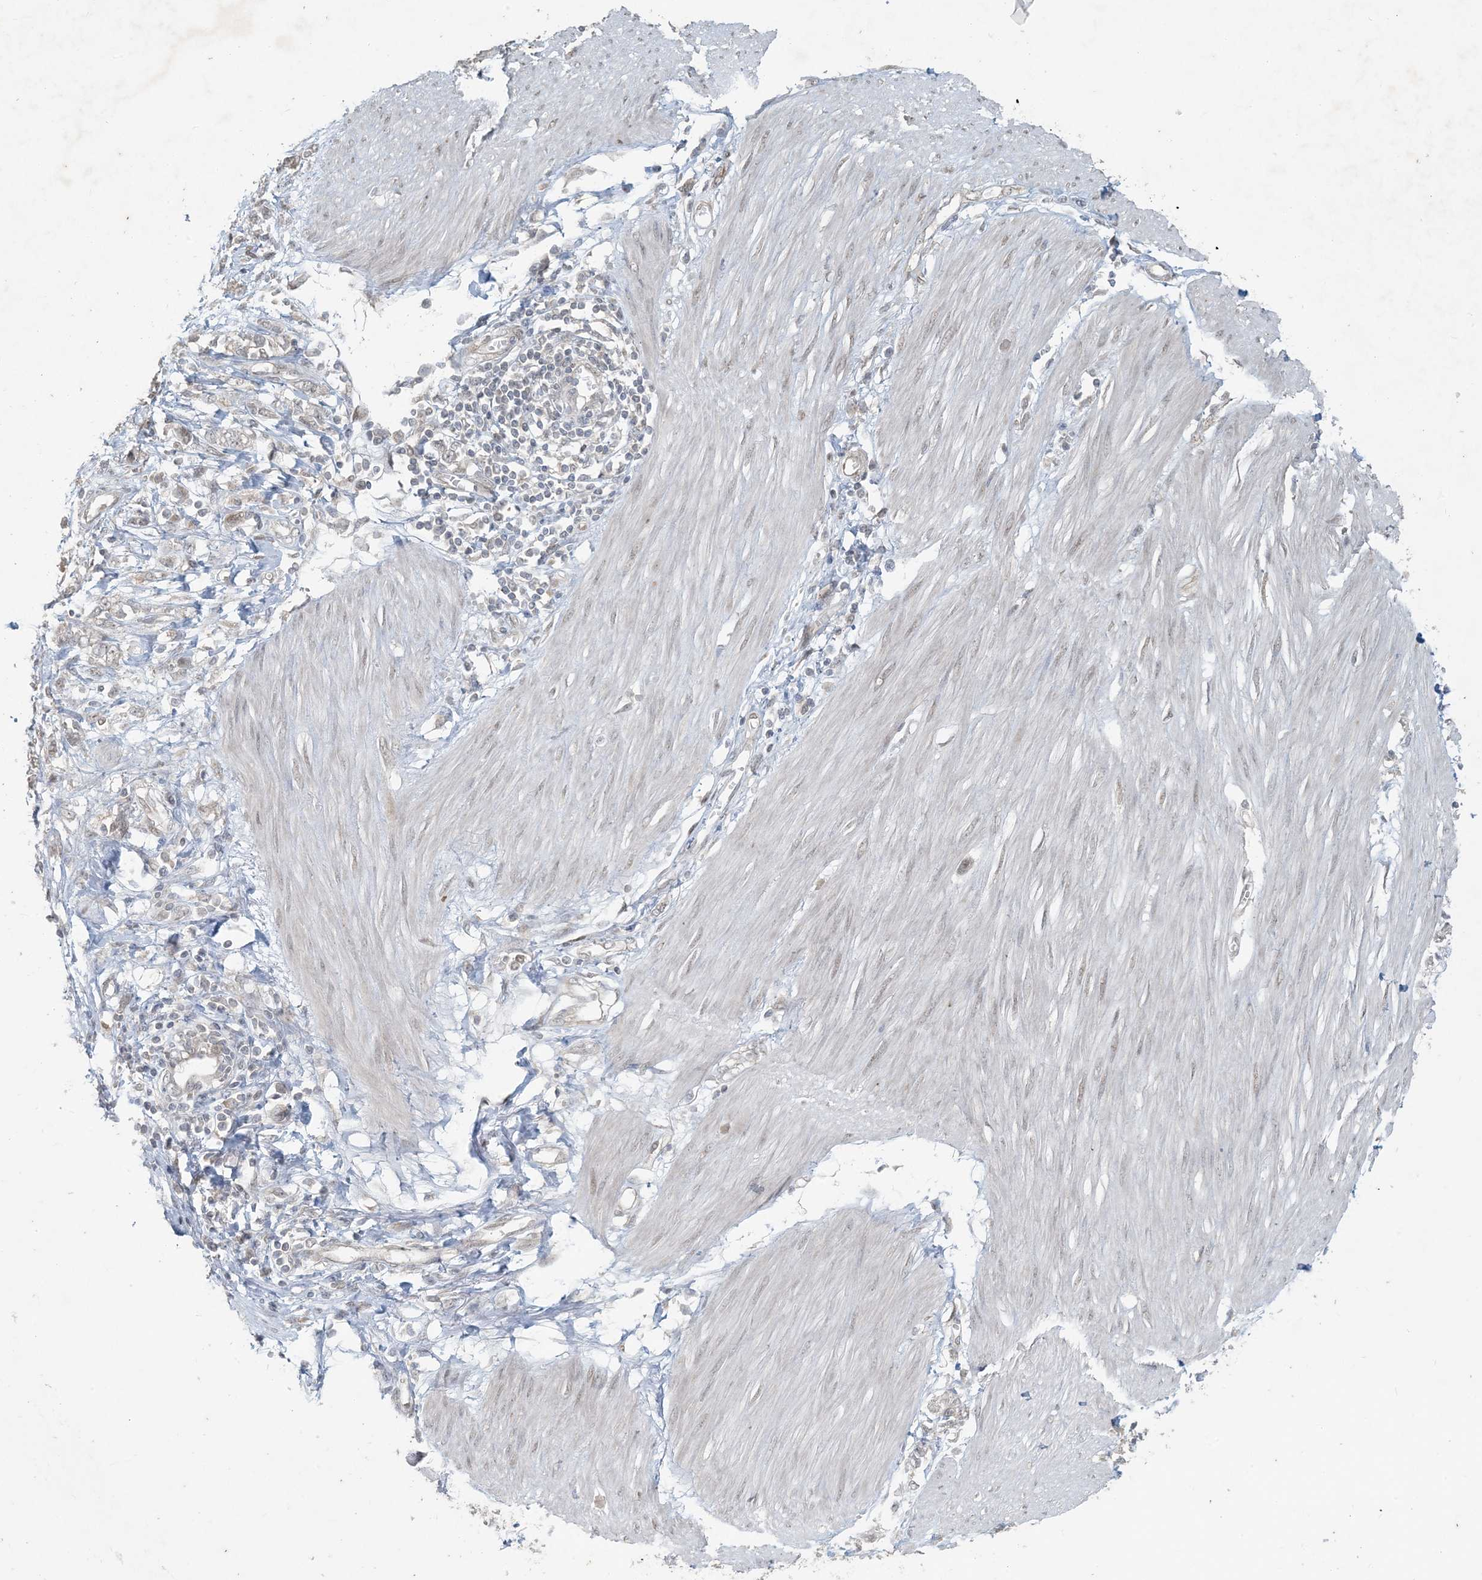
{"staining": {"intensity": "weak", "quantity": "<25%", "location": "nuclear"}, "tissue": "stomach cancer", "cell_type": "Tumor cells", "image_type": "cancer", "snomed": [{"axis": "morphology", "description": "Adenocarcinoma, NOS"}, {"axis": "topography", "description": "Stomach"}], "caption": "IHC of human stomach adenocarcinoma shows no positivity in tumor cells.", "gene": "BCORL1", "patient": {"sex": "female", "age": 76}}